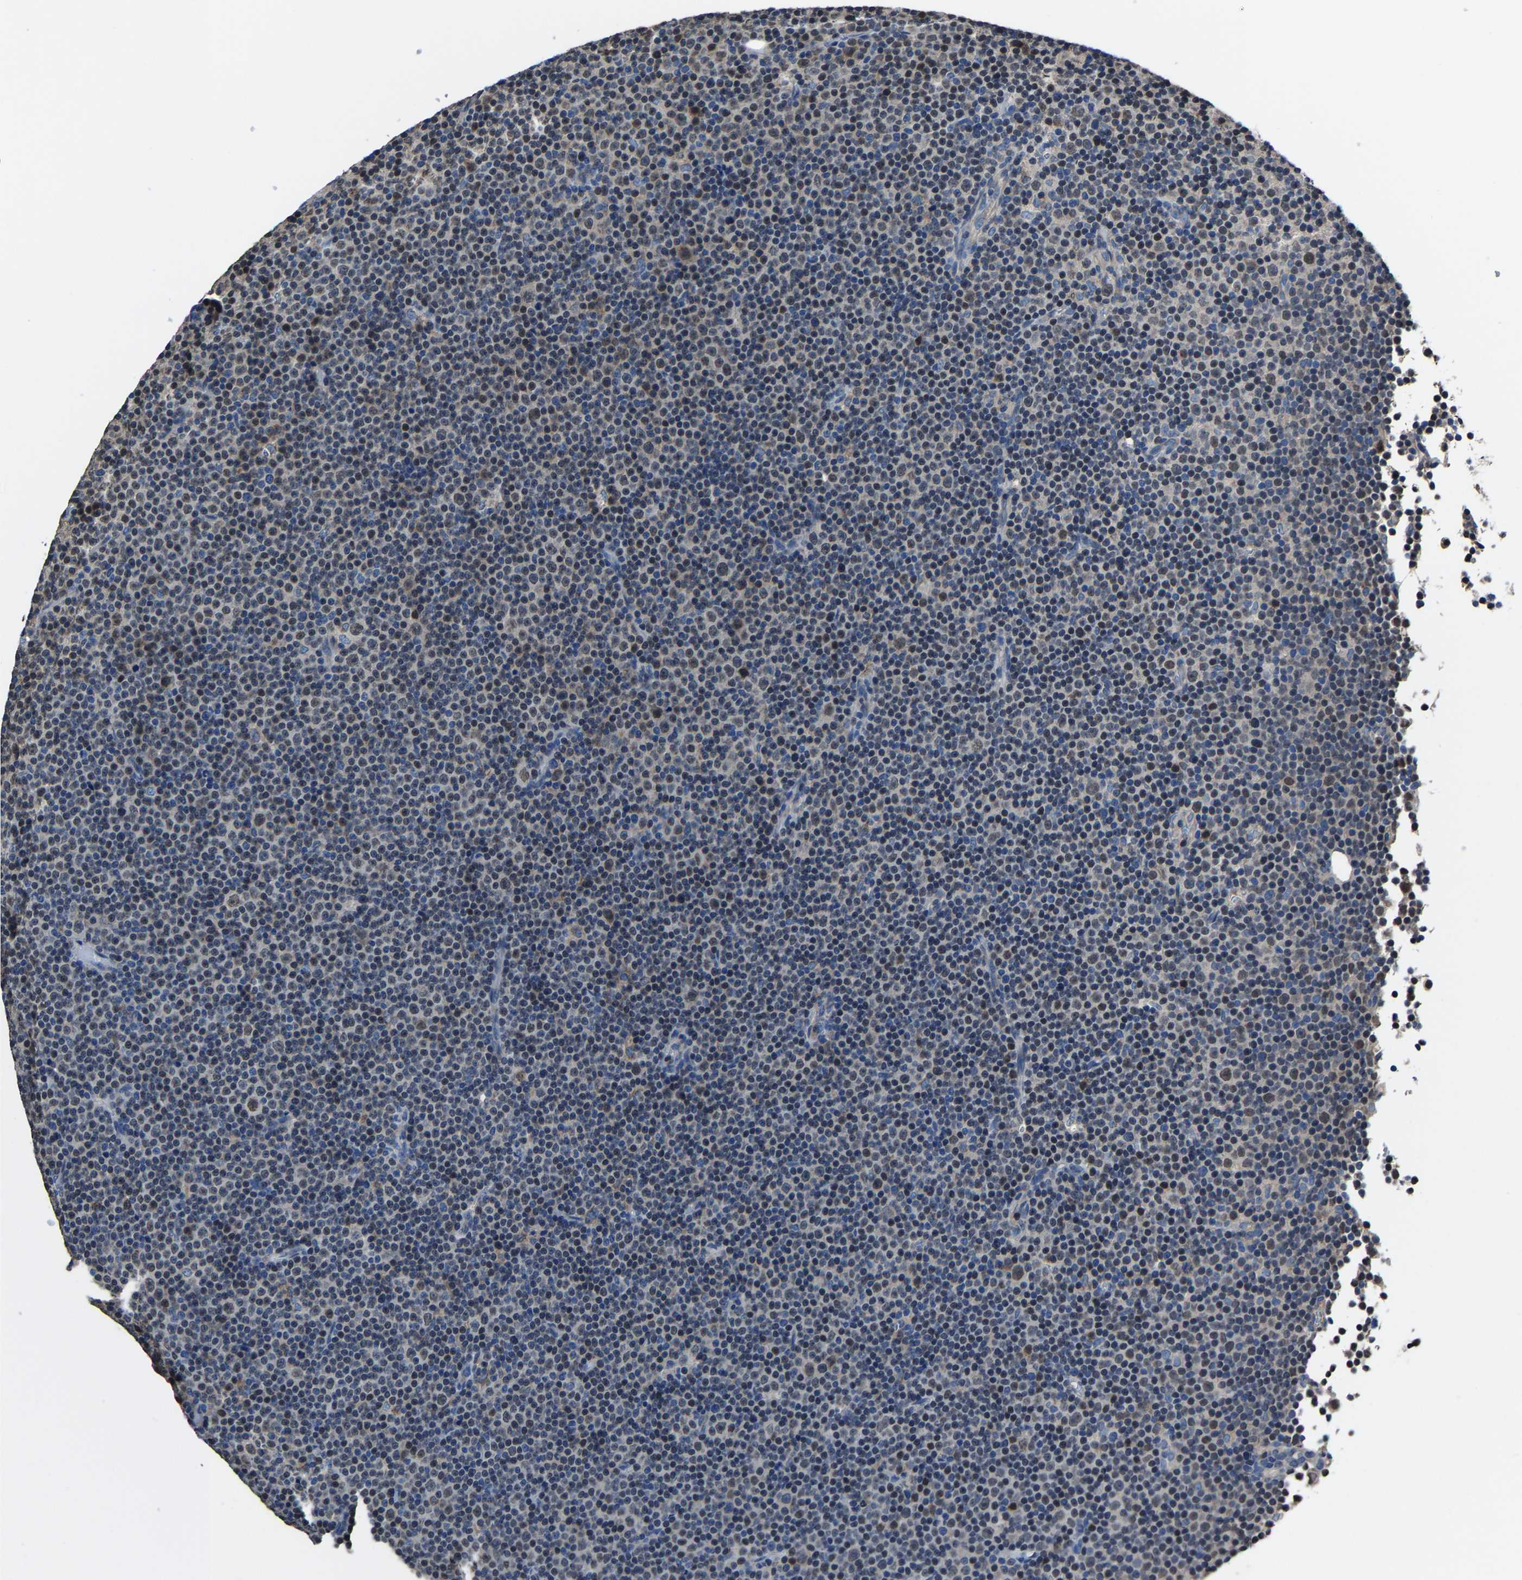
{"staining": {"intensity": "weak", "quantity": "25%-75%", "location": "nuclear"}, "tissue": "lymphoma", "cell_type": "Tumor cells", "image_type": "cancer", "snomed": [{"axis": "morphology", "description": "Malignant lymphoma, non-Hodgkin's type, Low grade"}, {"axis": "topography", "description": "Lymph node"}], "caption": "Approximately 25%-75% of tumor cells in human low-grade malignant lymphoma, non-Hodgkin's type demonstrate weak nuclear protein staining as visualized by brown immunohistochemical staining.", "gene": "STRBP", "patient": {"sex": "female", "age": 67}}